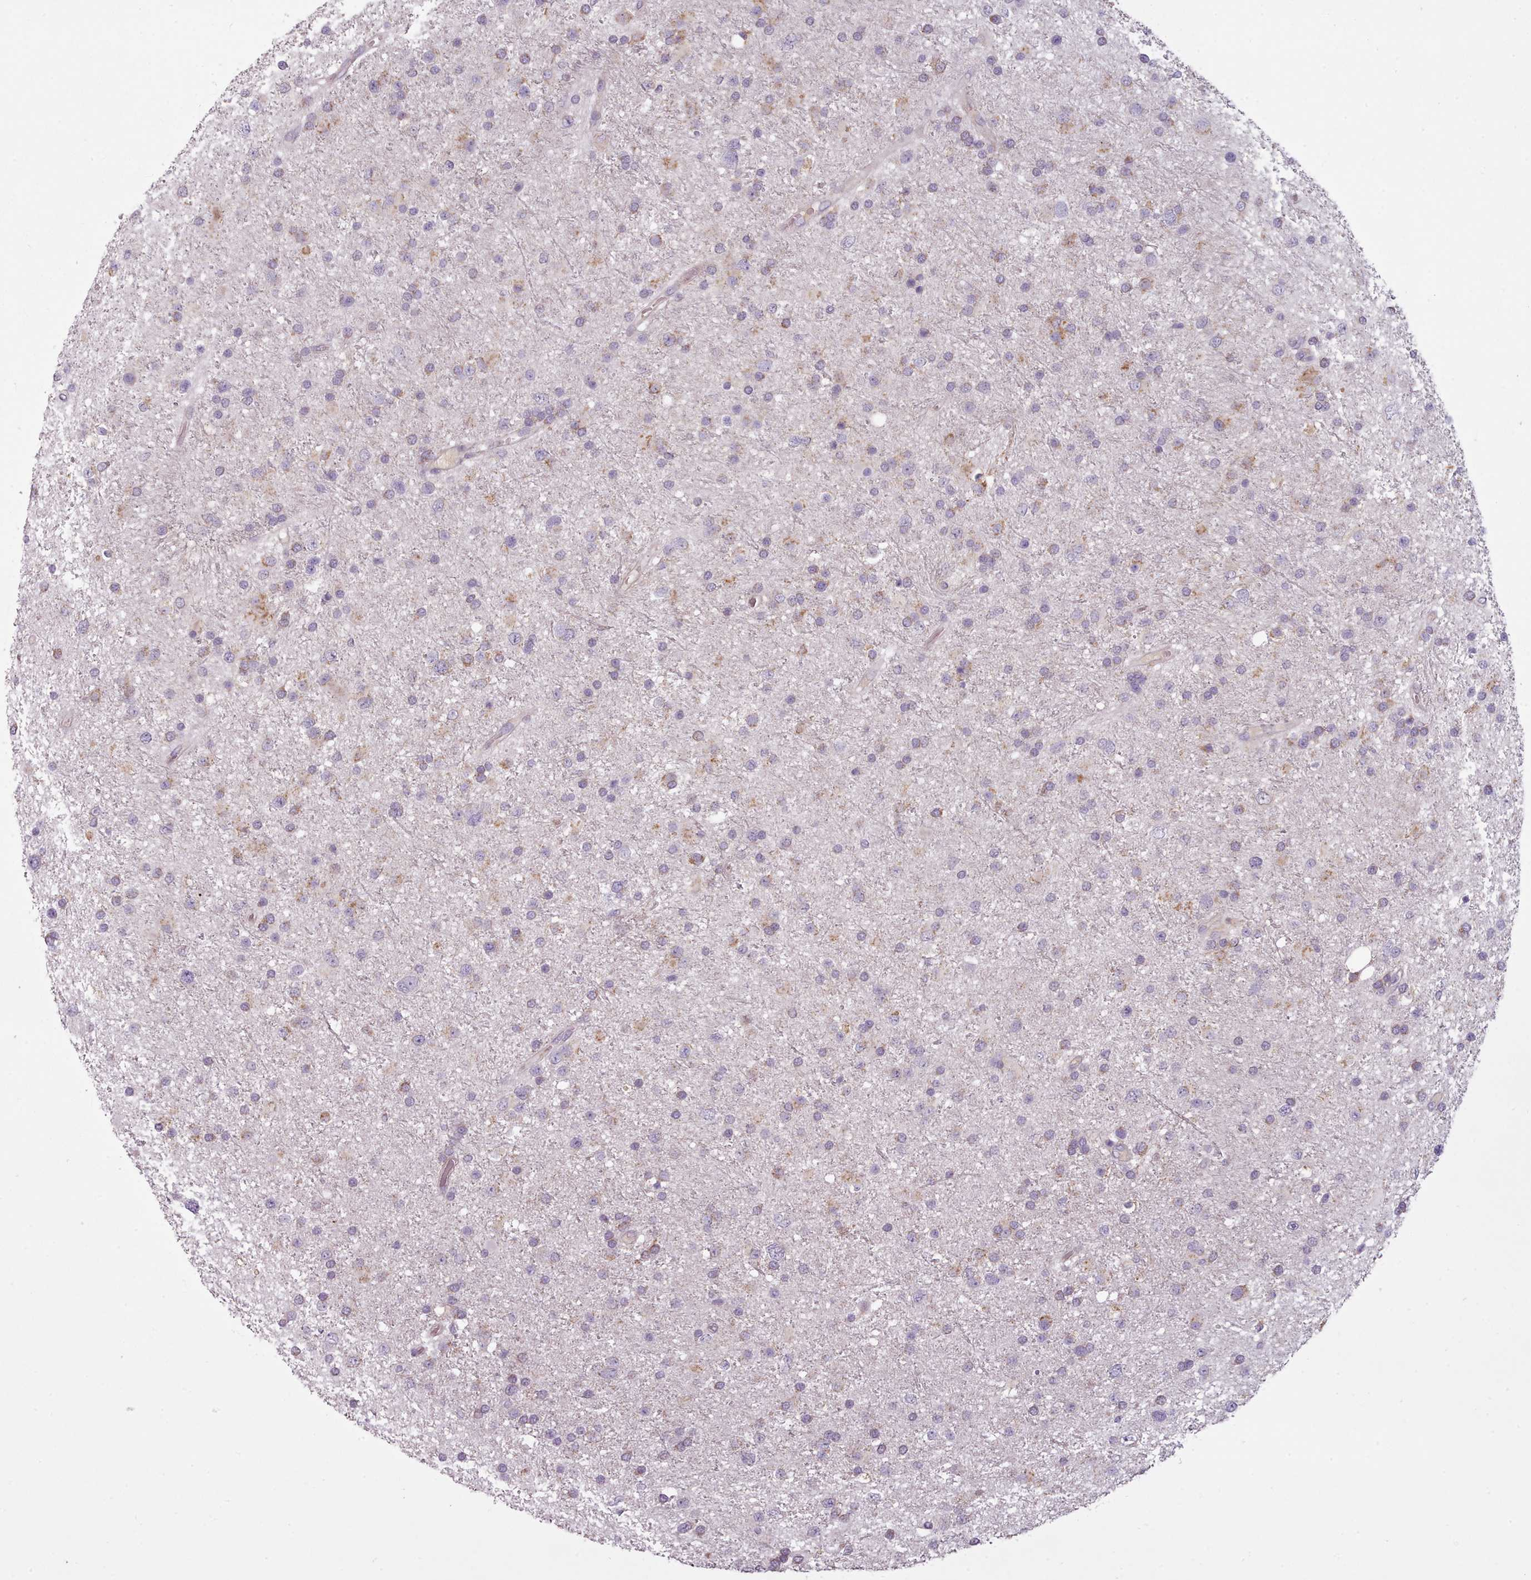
{"staining": {"intensity": "weak", "quantity": "<25%", "location": "cytoplasmic/membranous"}, "tissue": "glioma", "cell_type": "Tumor cells", "image_type": "cancer", "snomed": [{"axis": "morphology", "description": "Glioma, malignant, Low grade"}, {"axis": "topography", "description": "Brain"}], "caption": "Immunohistochemical staining of human glioma reveals no significant expression in tumor cells. (Stains: DAB (3,3'-diaminobenzidine) immunohistochemistry with hematoxylin counter stain, Microscopy: brightfield microscopy at high magnification).", "gene": "LAPTM5", "patient": {"sex": "female", "age": 32}}